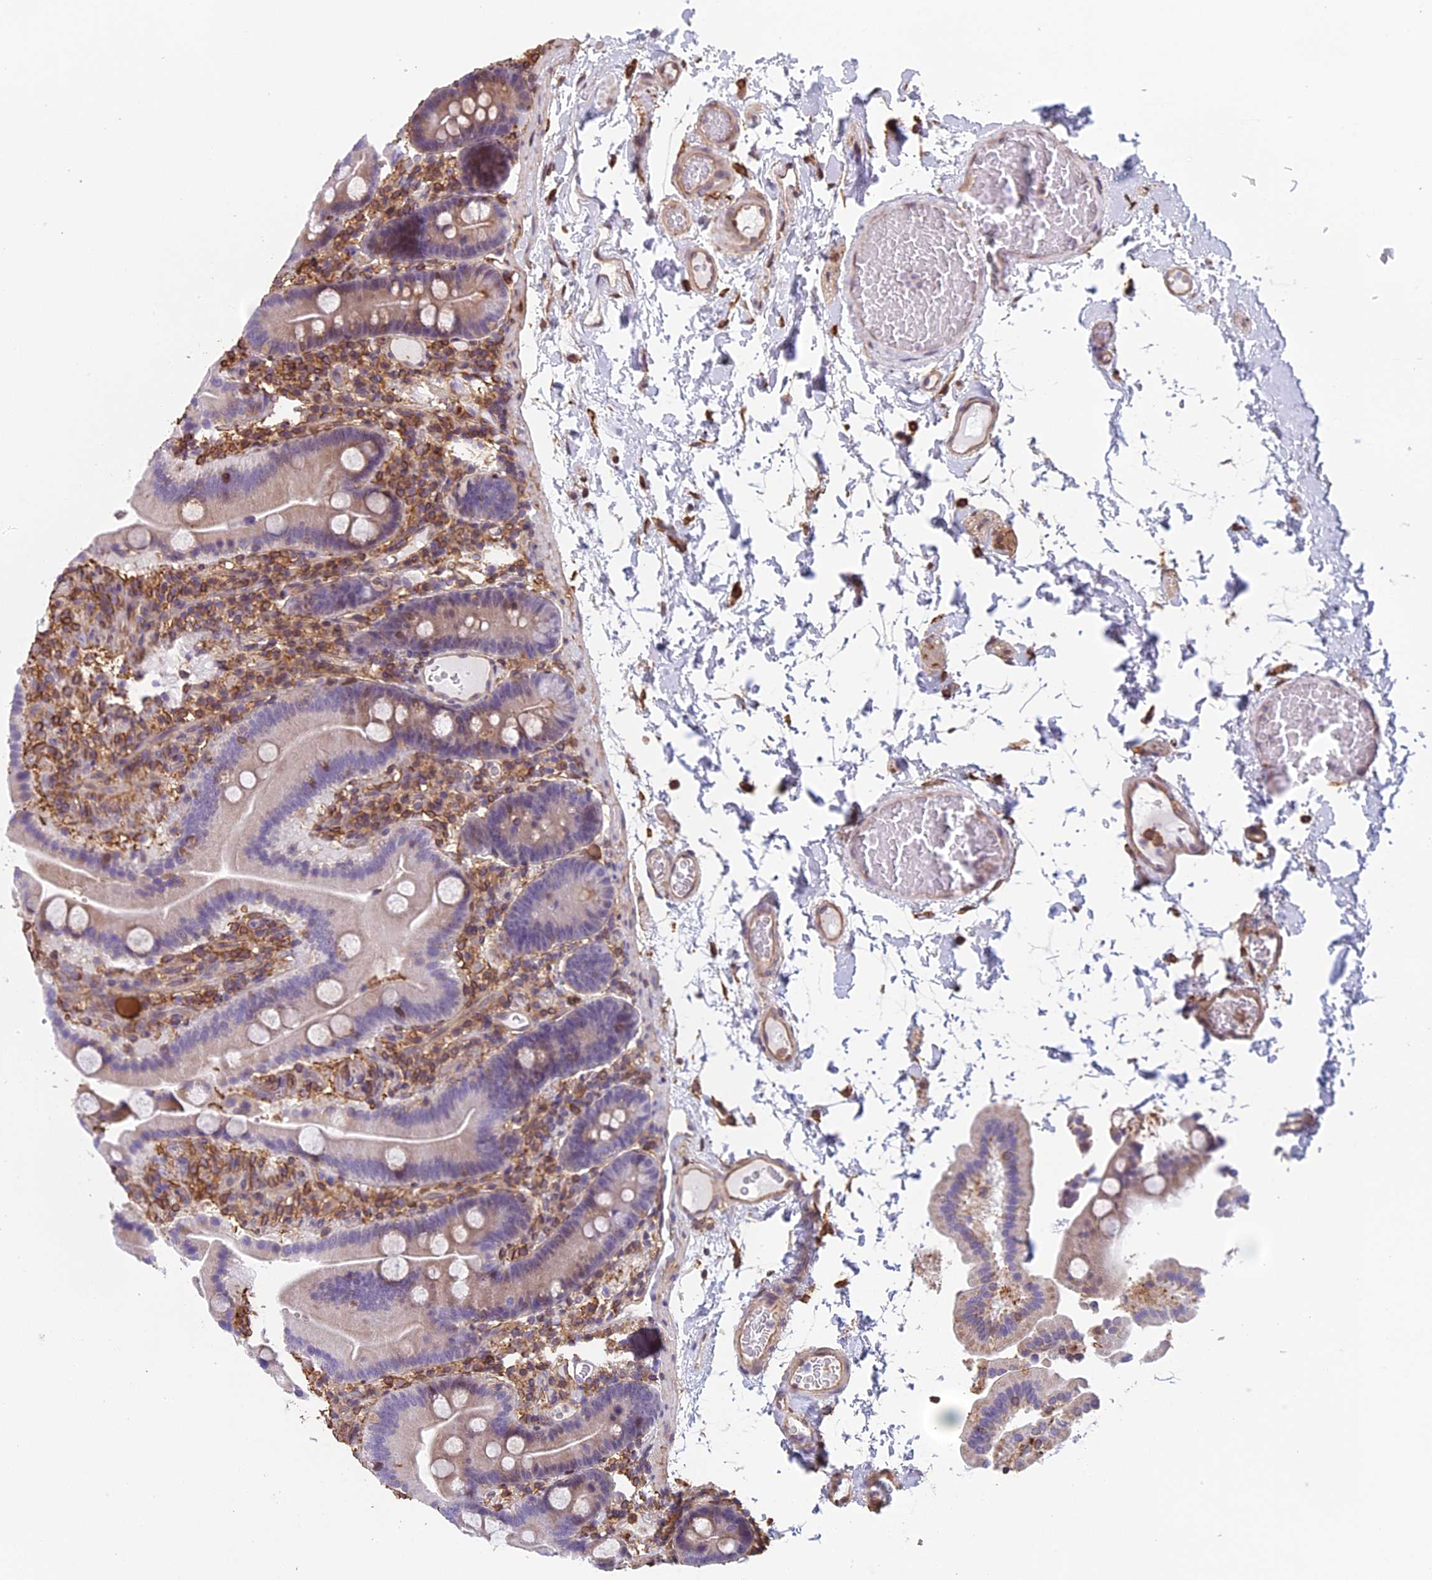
{"staining": {"intensity": "negative", "quantity": "none", "location": "none"}, "tissue": "duodenum", "cell_type": "Glandular cells", "image_type": "normal", "snomed": [{"axis": "morphology", "description": "Normal tissue, NOS"}, {"axis": "topography", "description": "Duodenum"}], "caption": "A photomicrograph of duodenum stained for a protein reveals no brown staining in glandular cells.", "gene": "TMEM255B", "patient": {"sex": "male", "age": 55}}